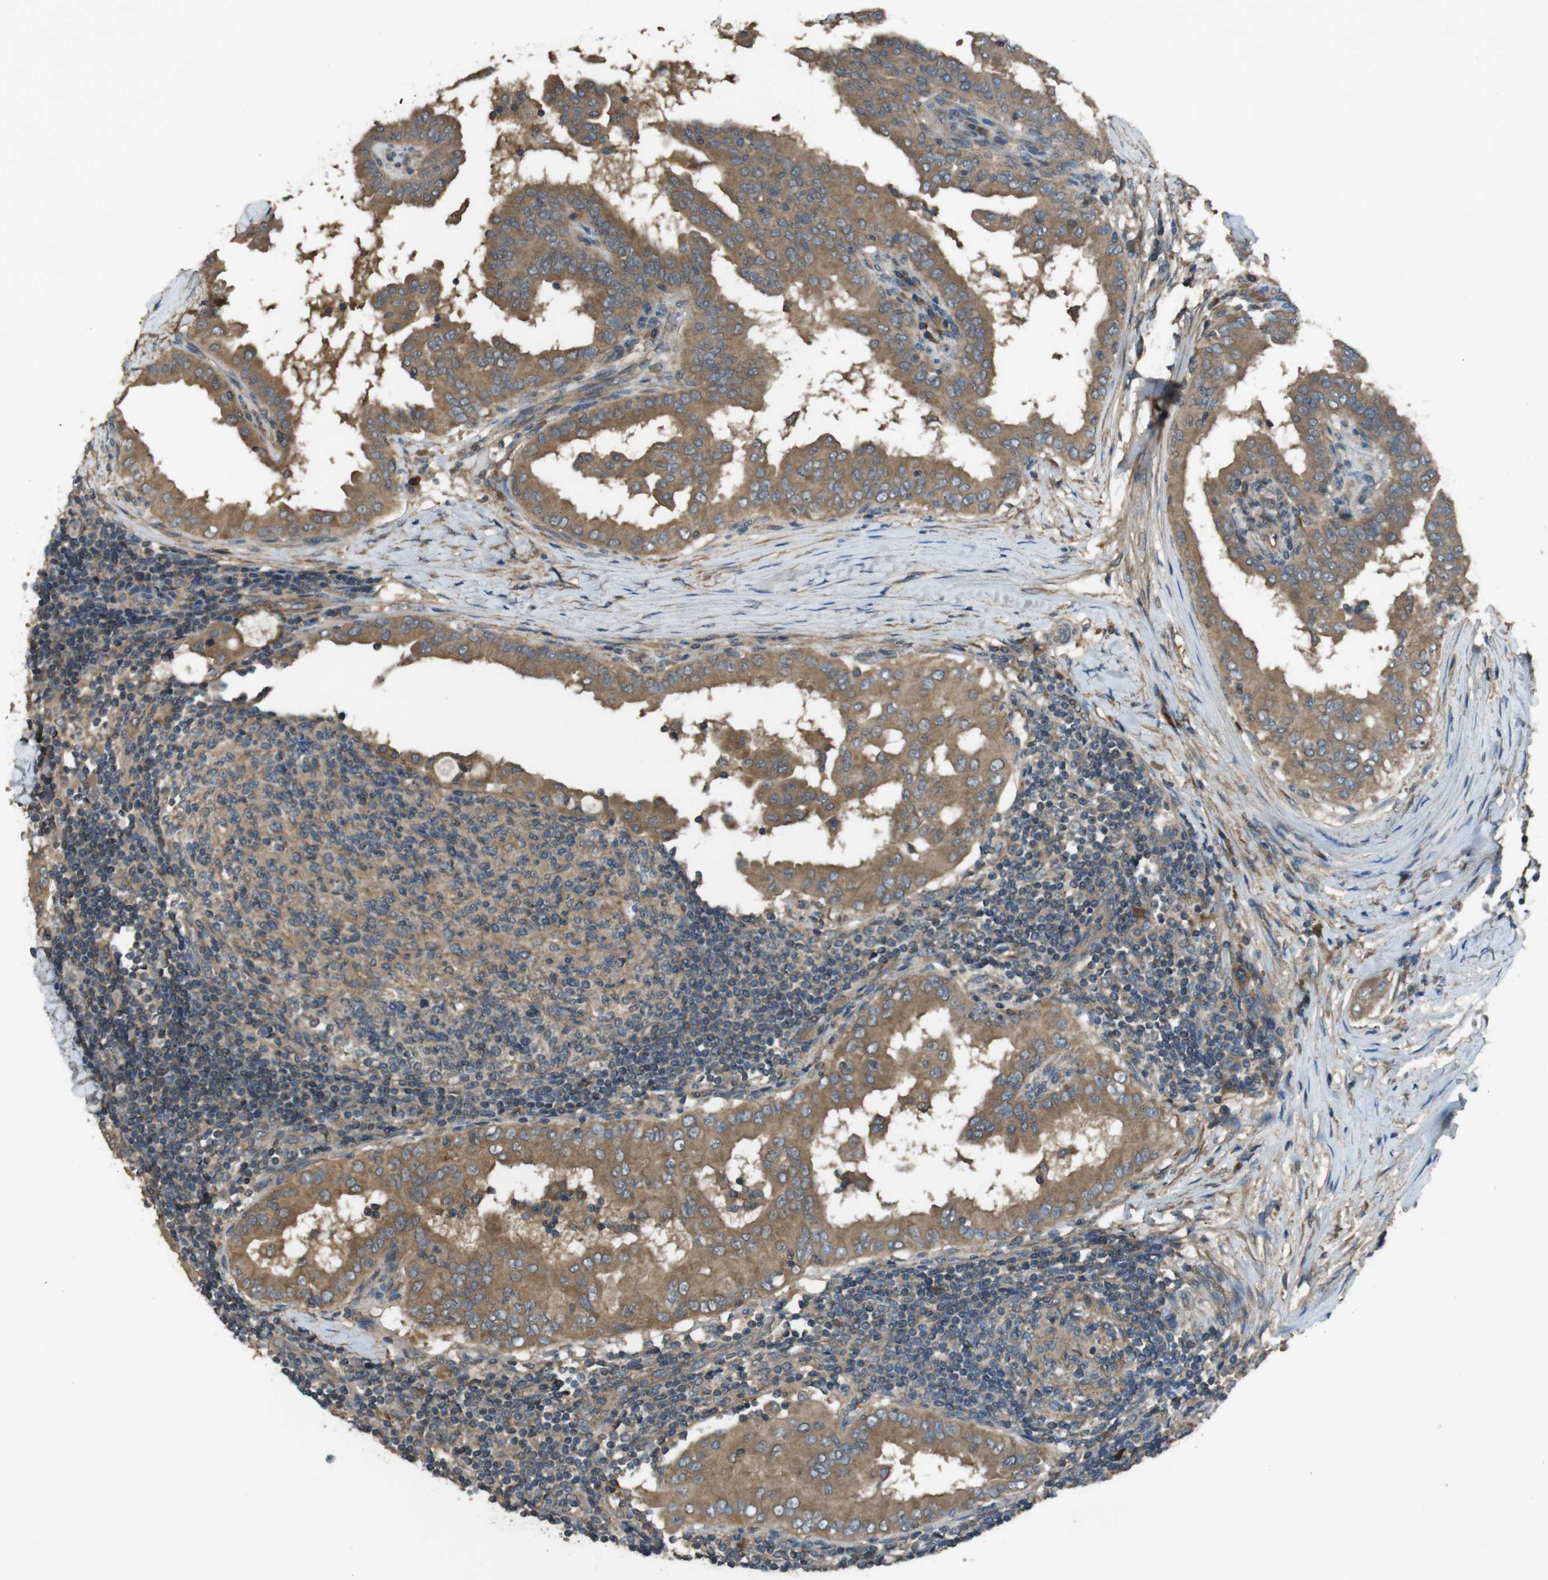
{"staining": {"intensity": "moderate", "quantity": ">75%", "location": "cytoplasmic/membranous"}, "tissue": "thyroid cancer", "cell_type": "Tumor cells", "image_type": "cancer", "snomed": [{"axis": "morphology", "description": "Papillary adenocarcinoma, NOS"}, {"axis": "topography", "description": "Thyroid gland"}], "caption": "About >75% of tumor cells in human thyroid cancer exhibit moderate cytoplasmic/membranous protein staining as visualized by brown immunohistochemical staining.", "gene": "FUT2", "patient": {"sex": "male", "age": 33}}